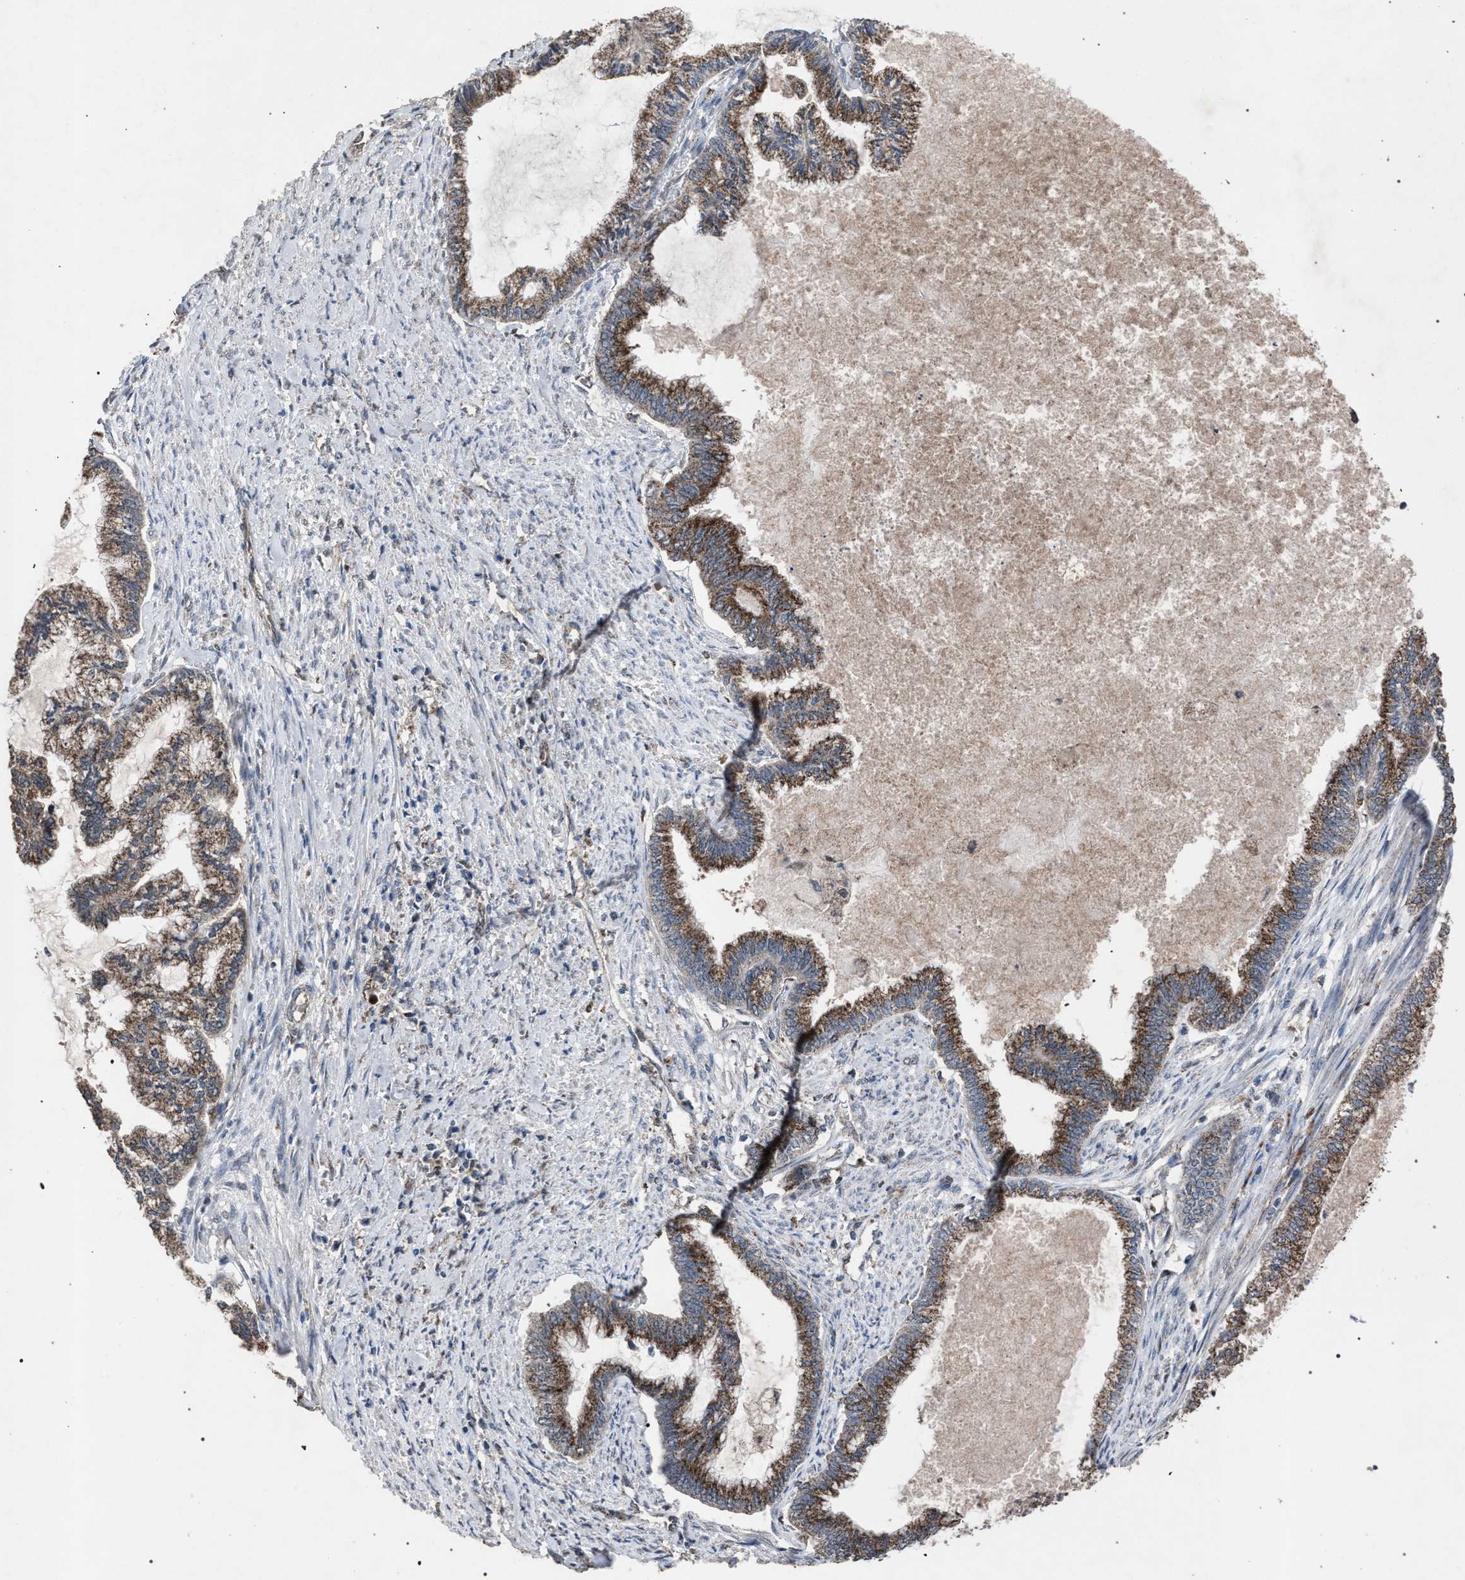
{"staining": {"intensity": "moderate", "quantity": ">75%", "location": "cytoplasmic/membranous"}, "tissue": "endometrial cancer", "cell_type": "Tumor cells", "image_type": "cancer", "snomed": [{"axis": "morphology", "description": "Adenocarcinoma, NOS"}, {"axis": "topography", "description": "Endometrium"}], "caption": "Approximately >75% of tumor cells in endometrial cancer exhibit moderate cytoplasmic/membranous protein positivity as visualized by brown immunohistochemical staining.", "gene": "HSD17B4", "patient": {"sex": "female", "age": 86}}